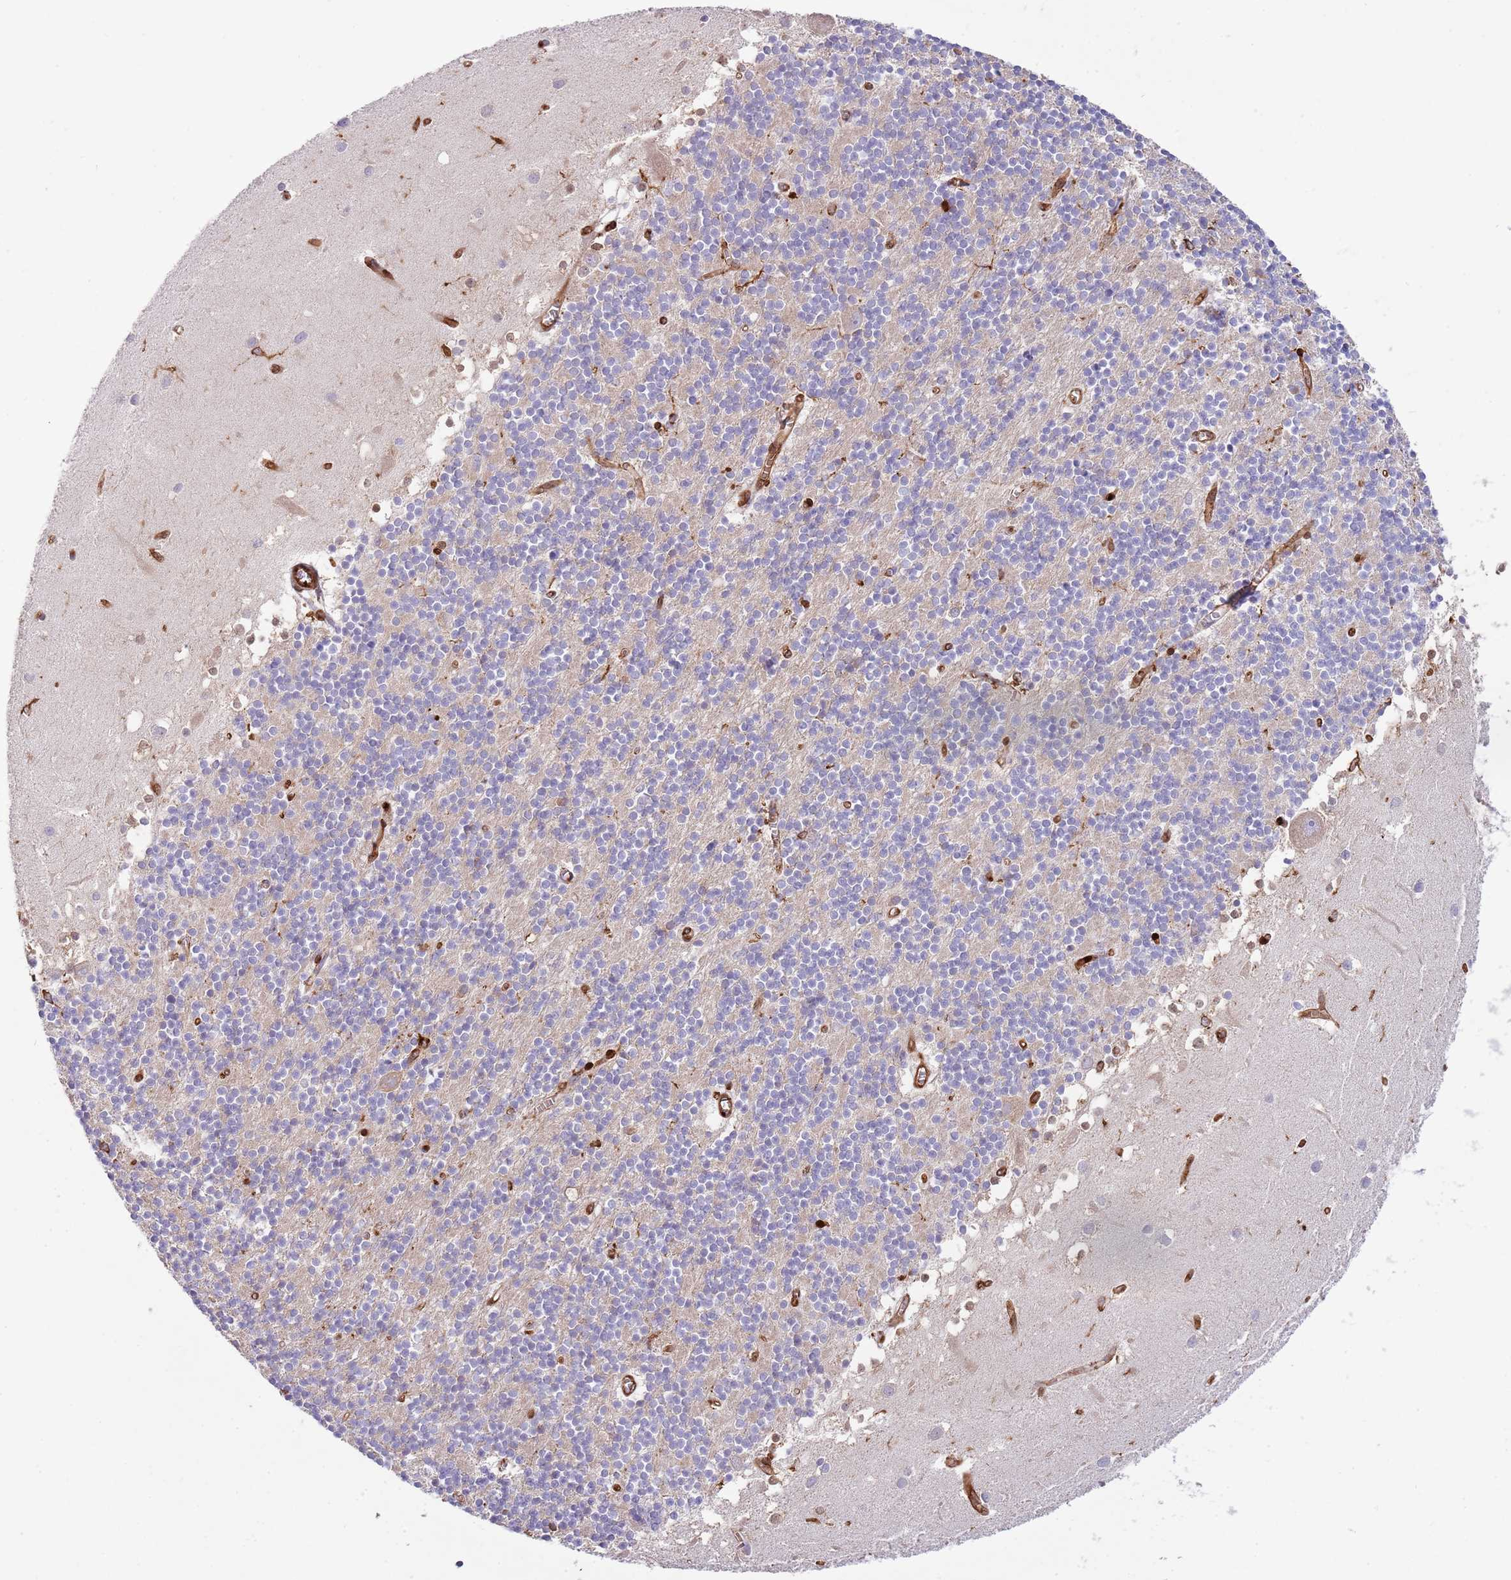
{"staining": {"intensity": "negative", "quantity": "none", "location": "none"}, "tissue": "cerebellum", "cell_type": "Cells in granular layer", "image_type": "normal", "snomed": [{"axis": "morphology", "description": "Normal tissue, NOS"}, {"axis": "topography", "description": "Cerebellum"}], "caption": "This image is of benign cerebellum stained with IHC to label a protein in brown with the nuclei are counter-stained blue. There is no positivity in cells in granular layer. (DAB immunohistochemistry, high magnification).", "gene": "KBTBD6", "patient": {"sex": "male", "age": 54}}